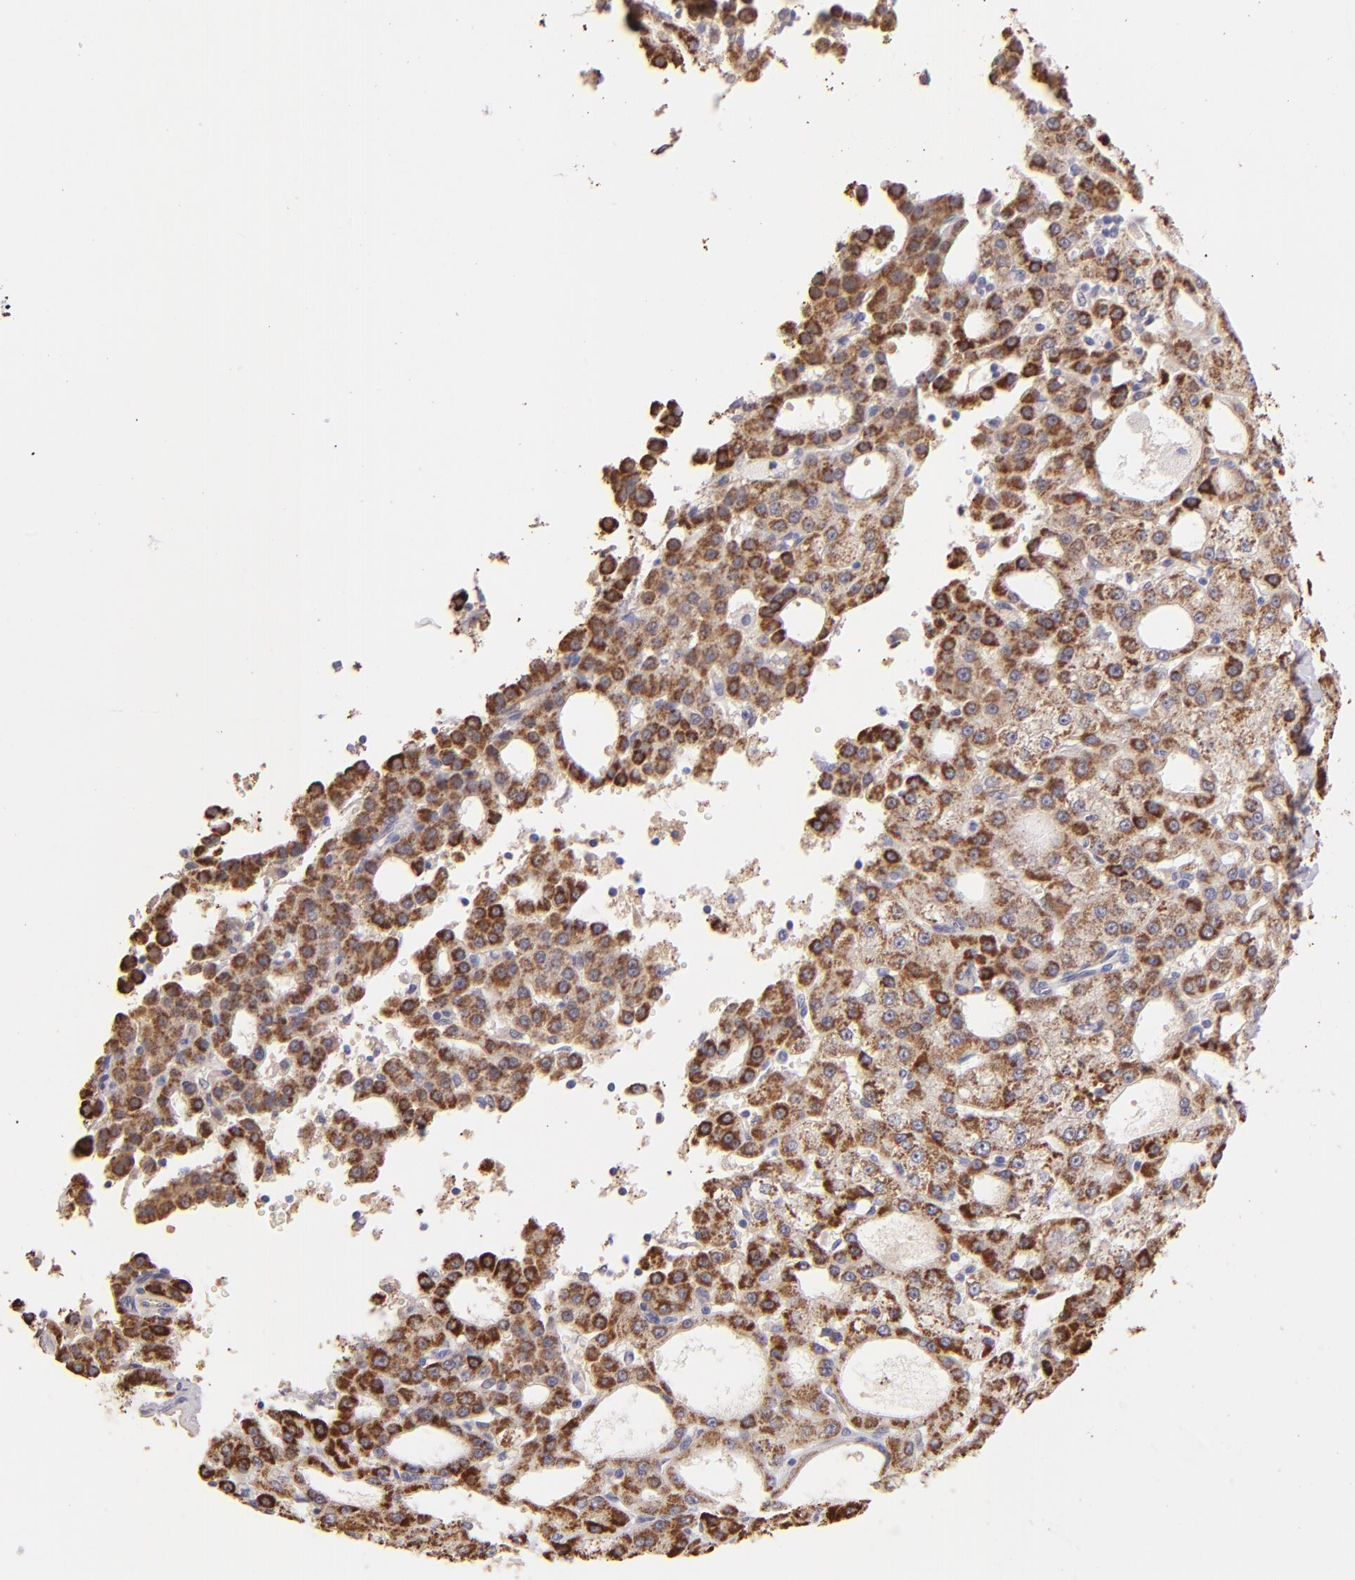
{"staining": {"intensity": "strong", "quantity": ">75%", "location": "cytoplasmic/membranous"}, "tissue": "liver cancer", "cell_type": "Tumor cells", "image_type": "cancer", "snomed": [{"axis": "morphology", "description": "Carcinoma, Hepatocellular, NOS"}, {"axis": "topography", "description": "Liver"}], "caption": "A high amount of strong cytoplasmic/membranous staining is appreciated in approximately >75% of tumor cells in liver hepatocellular carcinoma tissue. (IHC, brightfield microscopy, high magnification).", "gene": "SH2D4A", "patient": {"sex": "male", "age": 47}}